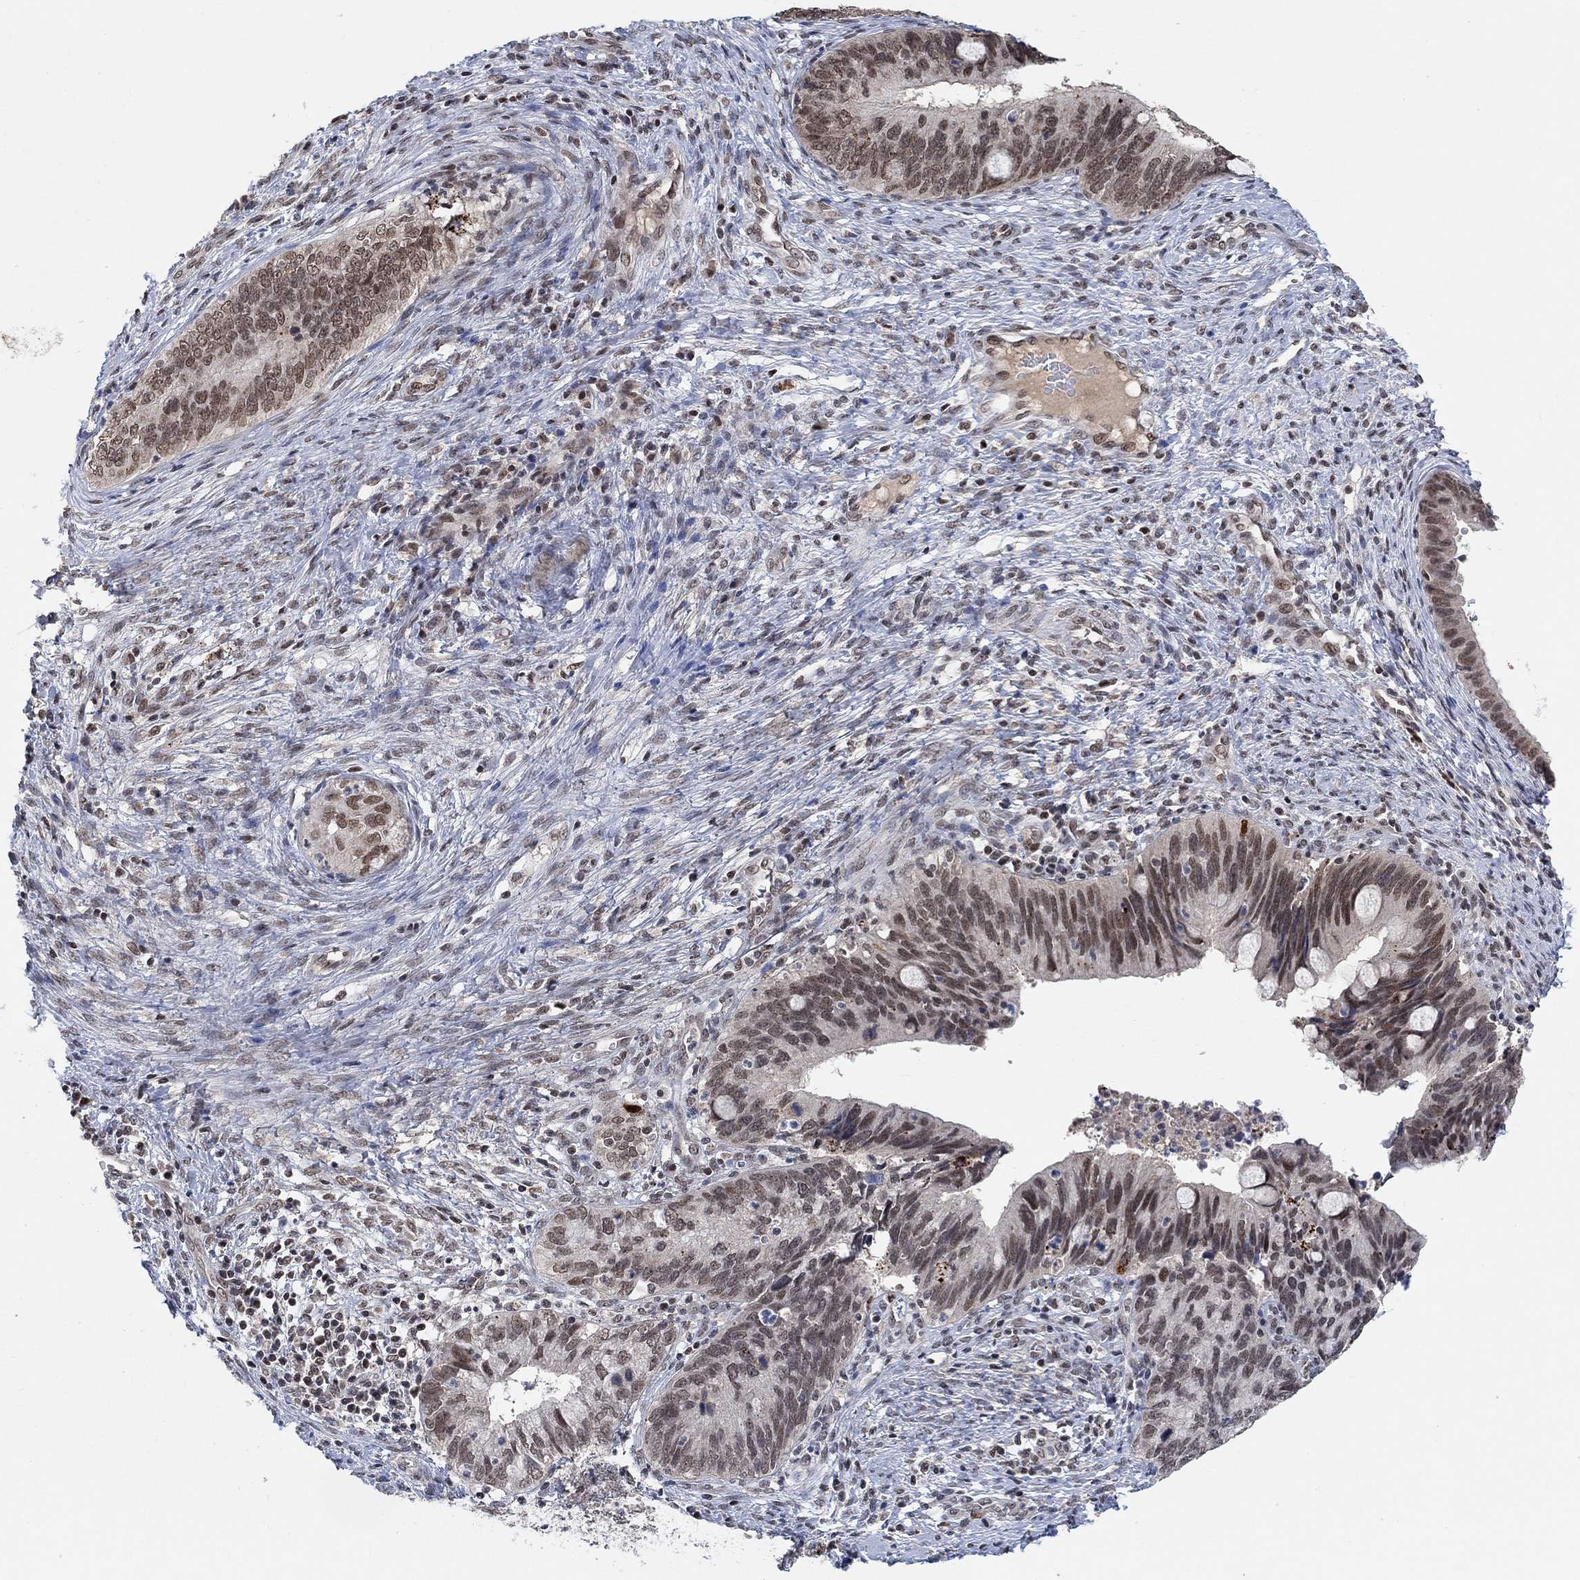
{"staining": {"intensity": "moderate", "quantity": "25%-75%", "location": "nuclear"}, "tissue": "cervical cancer", "cell_type": "Tumor cells", "image_type": "cancer", "snomed": [{"axis": "morphology", "description": "Adenocarcinoma, NOS"}, {"axis": "topography", "description": "Cervix"}], "caption": "About 25%-75% of tumor cells in human cervical adenocarcinoma exhibit moderate nuclear protein expression as visualized by brown immunohistochemical staining.", "gene": "THAP8", "patient": {"sex": "female", "age": 42}}